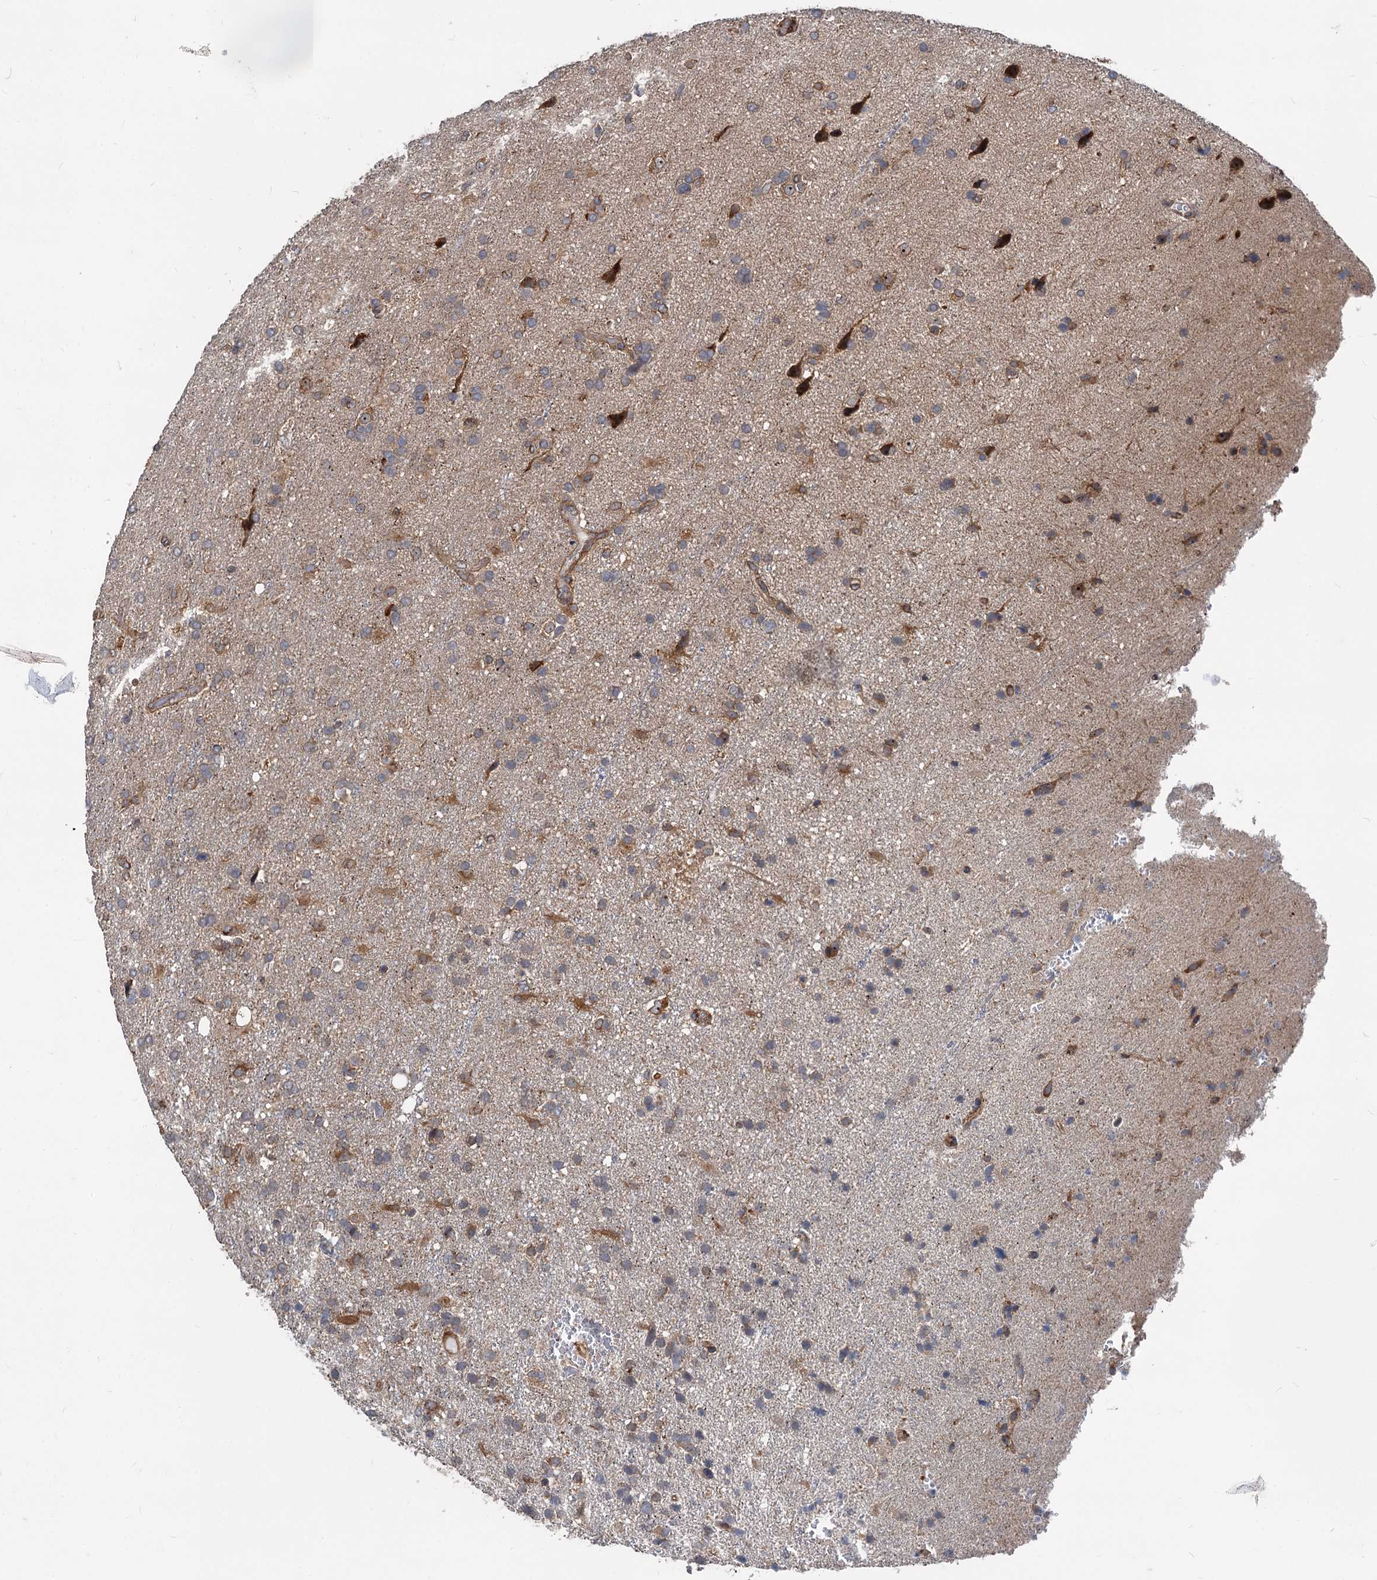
{"staining": {"intensity": "moderate", "quantity": "<25%", "location": "cytoplasmic/membranous"}, "tissue": "glioma", "cell_type": "Tumor cells", "image_type": "cancer", "snomed": [{"axis": "morphology", "description": "Glioma, malignant, High grade"}, {"axis": "topography", "description": "Brain"}], "caption": "The image reveals staining of glioma, revealing moderate cytoplasmic/membranous protein staining (brown color) within tumor cells. (DAB (3,3'-diaminobenzidine) IHC with brightfield microscopy, high magnification).", "gene": "STIM1", "patient": {"sex": "male", "age": 61}}